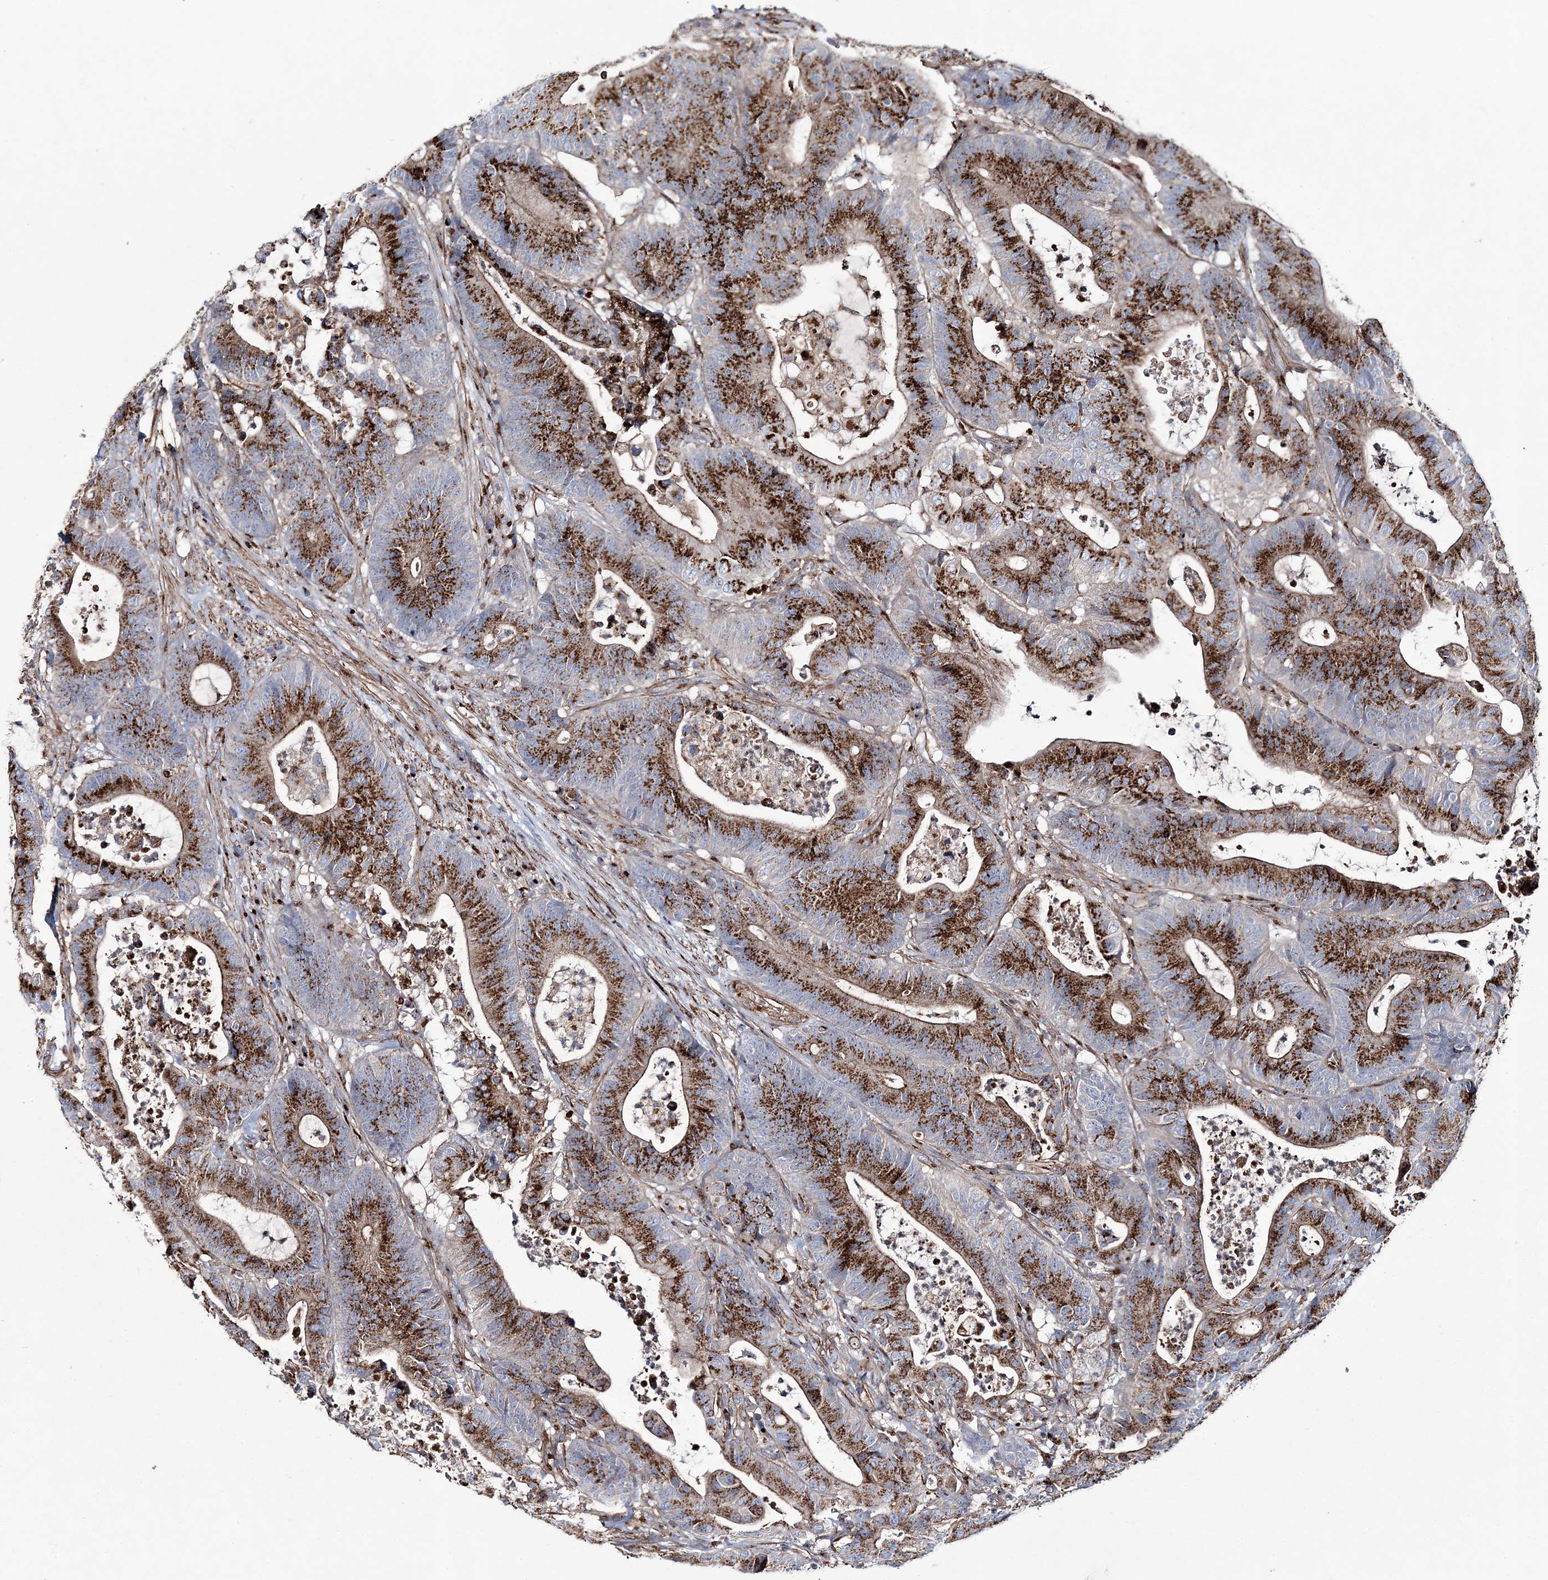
{"staining": {"intensity": "strong", "quantity": ">75%", "location": "cytoplasmic/membranous"}, "tissue": "colorectal cancer", "cell_type": "Tumor cells", "image_type": "cancer", "snomed": [{"axis": "morphology", "description": "Adenocarcinoma, NOS"}, {"axis": "topography", "description": "Colon"}], "caption": "Human adenocarcinoma (colorectal) stained with a brown dye demonstrates strong cytoplasmic/membranous positive staining in approximately >75% of tumor cells.", "gene": "MAN1A2", "patient": {"sex": "female", "age": 84}}